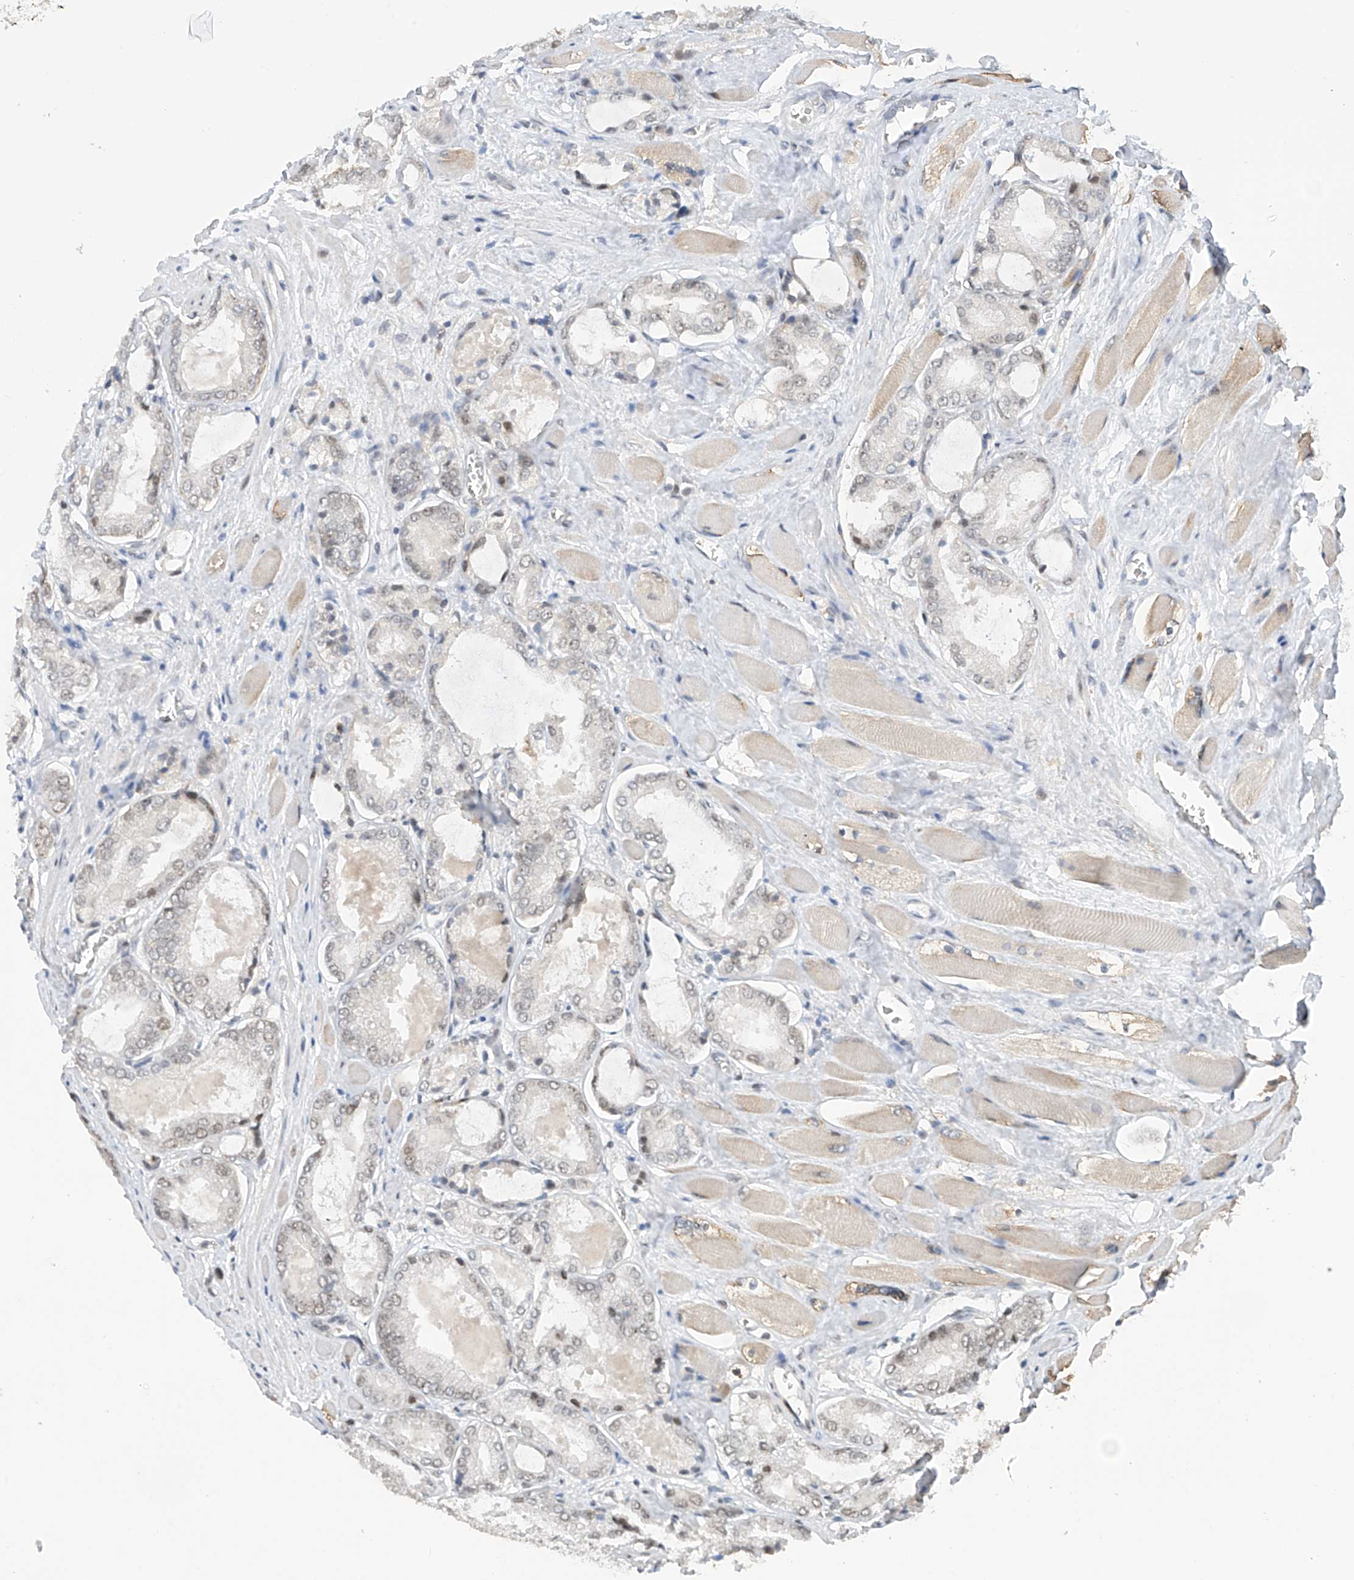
{"staining": {"intensity": "weak", "quantity": "<25%", "location": "nuclear"}, "tissue": "prostate cancer", "cell_type": "Tumor cells", "image_type": "cancer", "snomed": [{"axis": "morphology", "description": "Adenocarcinoma, Low grade"}, {"axis": "topography", "description": "Prostate"}], "caption": "High power microscopy histopathology image of an immunohistochemistry histopathology image of prostate cancer, revealing no significant expression in tumor cells. (Brightfield microscopy of DAB IHC at high magnification).", "gene": "C1orf131", "patient": {"sex": "male", "age": 67}}